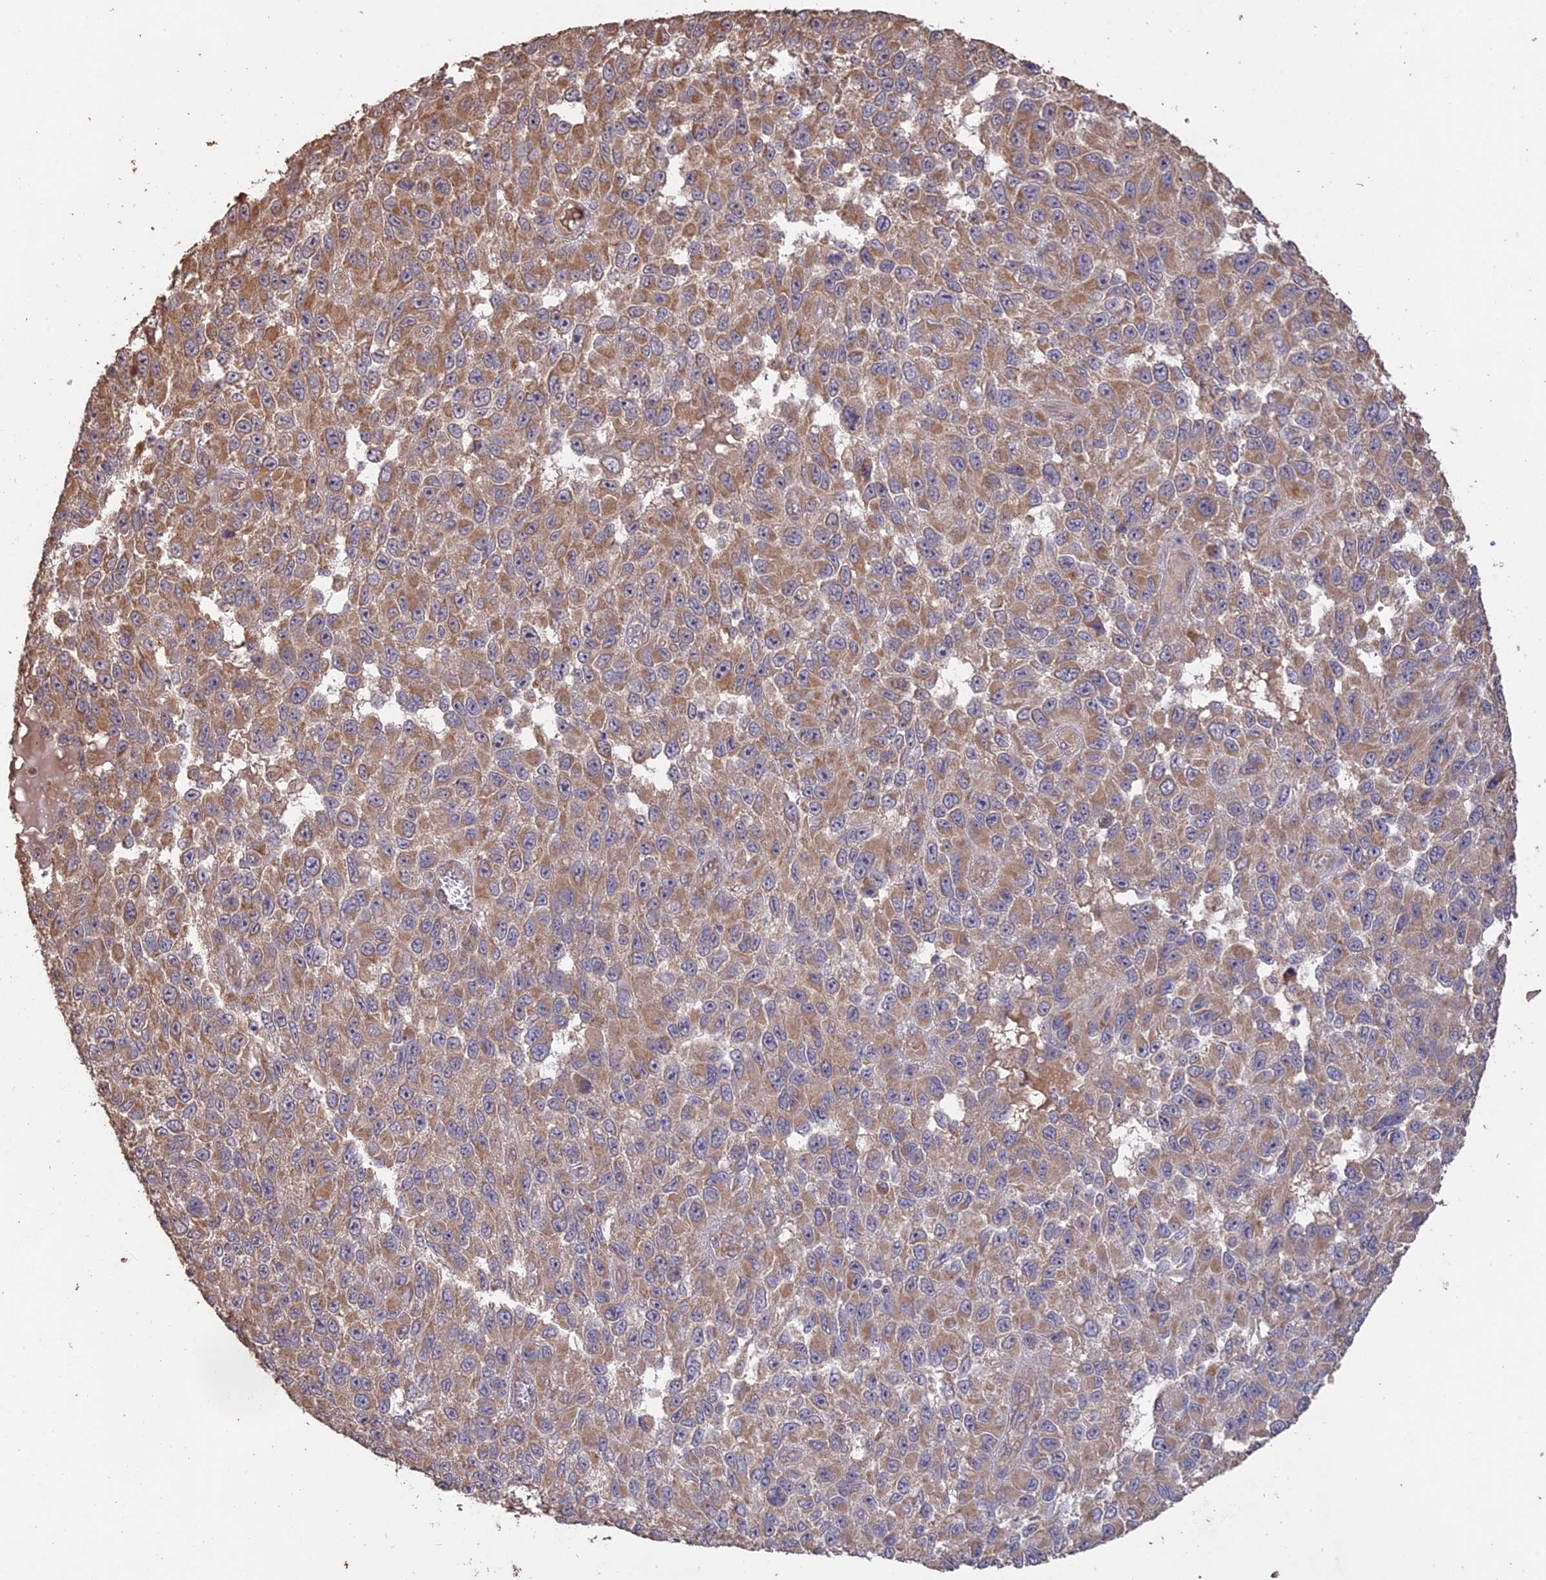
{"staining": {"intensity": "moderate", "quantity": ">75%", "location": "cytoplasmic/membranous"}, "tissue": "melanoma", "cell_type": "Tumor cells", "image_type": "cancer", "snomed": [{"axis": "morphology", "description": "Normal tissue, NOS"}, {"axis": "morphology", "description": "Malignant melanoma, NOS"}, {"axis": "topography", "description": "Skin"}], "caption": "Protein staining of melanoma tissue demonstrates moderate cytoplasmic/membranous staining in approximately >75% of tumor cells.", "gene": "LAYN", "patient": {"sex": "female", "age": 96}}